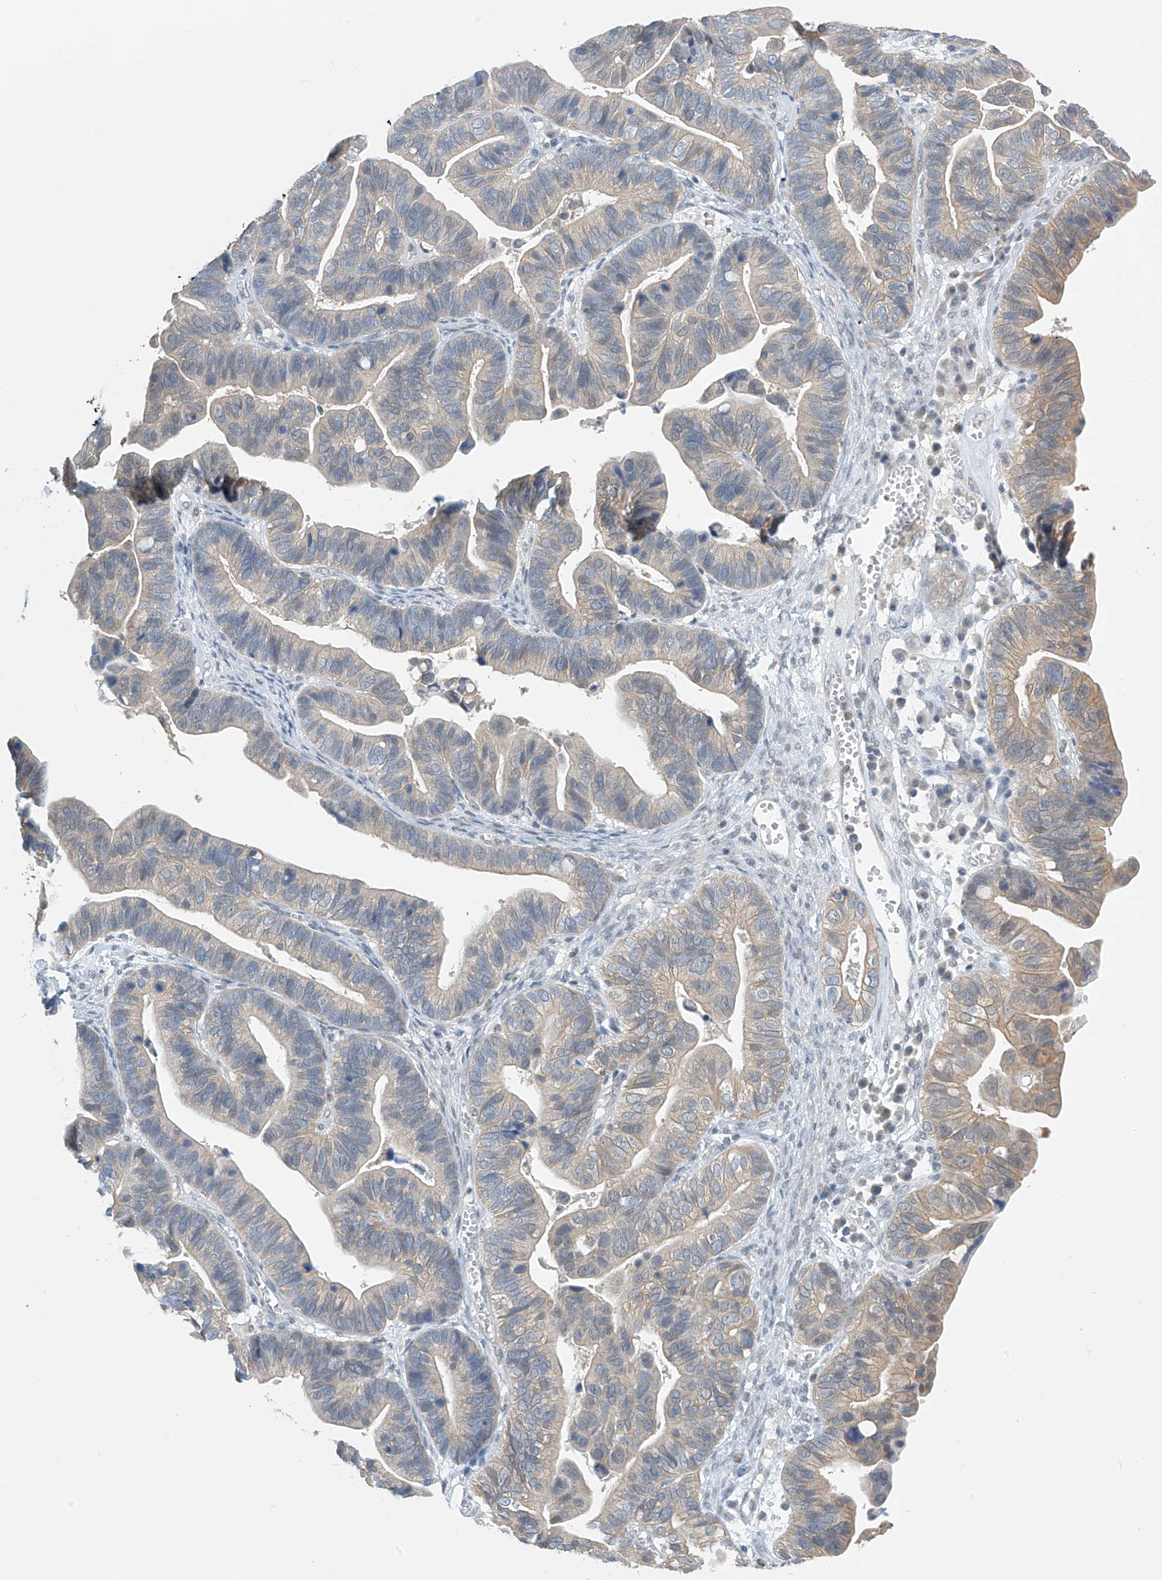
{"staining": {"intensity": "weak", "quantity": "<25%", "location": "cytoplasmic/membranous"}, "tissue": "ovarian cancer", "cell_type": "Tumor cells", "image_type": "cancer", "snomed": [{"axis": "morphology", "description": "Cystadenocarcinoma, serous, NOS"}, {"axis": "topography", "description": "Ovary"}], "caption": "The micrograph demonstrates no staining of tumor cells in serous cystadenocarcinoma (ovarian). (Stains: DAB (3,3'-diaminobenzidine) immunohistochemistry (IHC) with hematoxylin counter stain, Microscopy: brightfield microscopy at high magnification).", "gene": "APLF", "patient": {"sex": "female", "age": 56}}